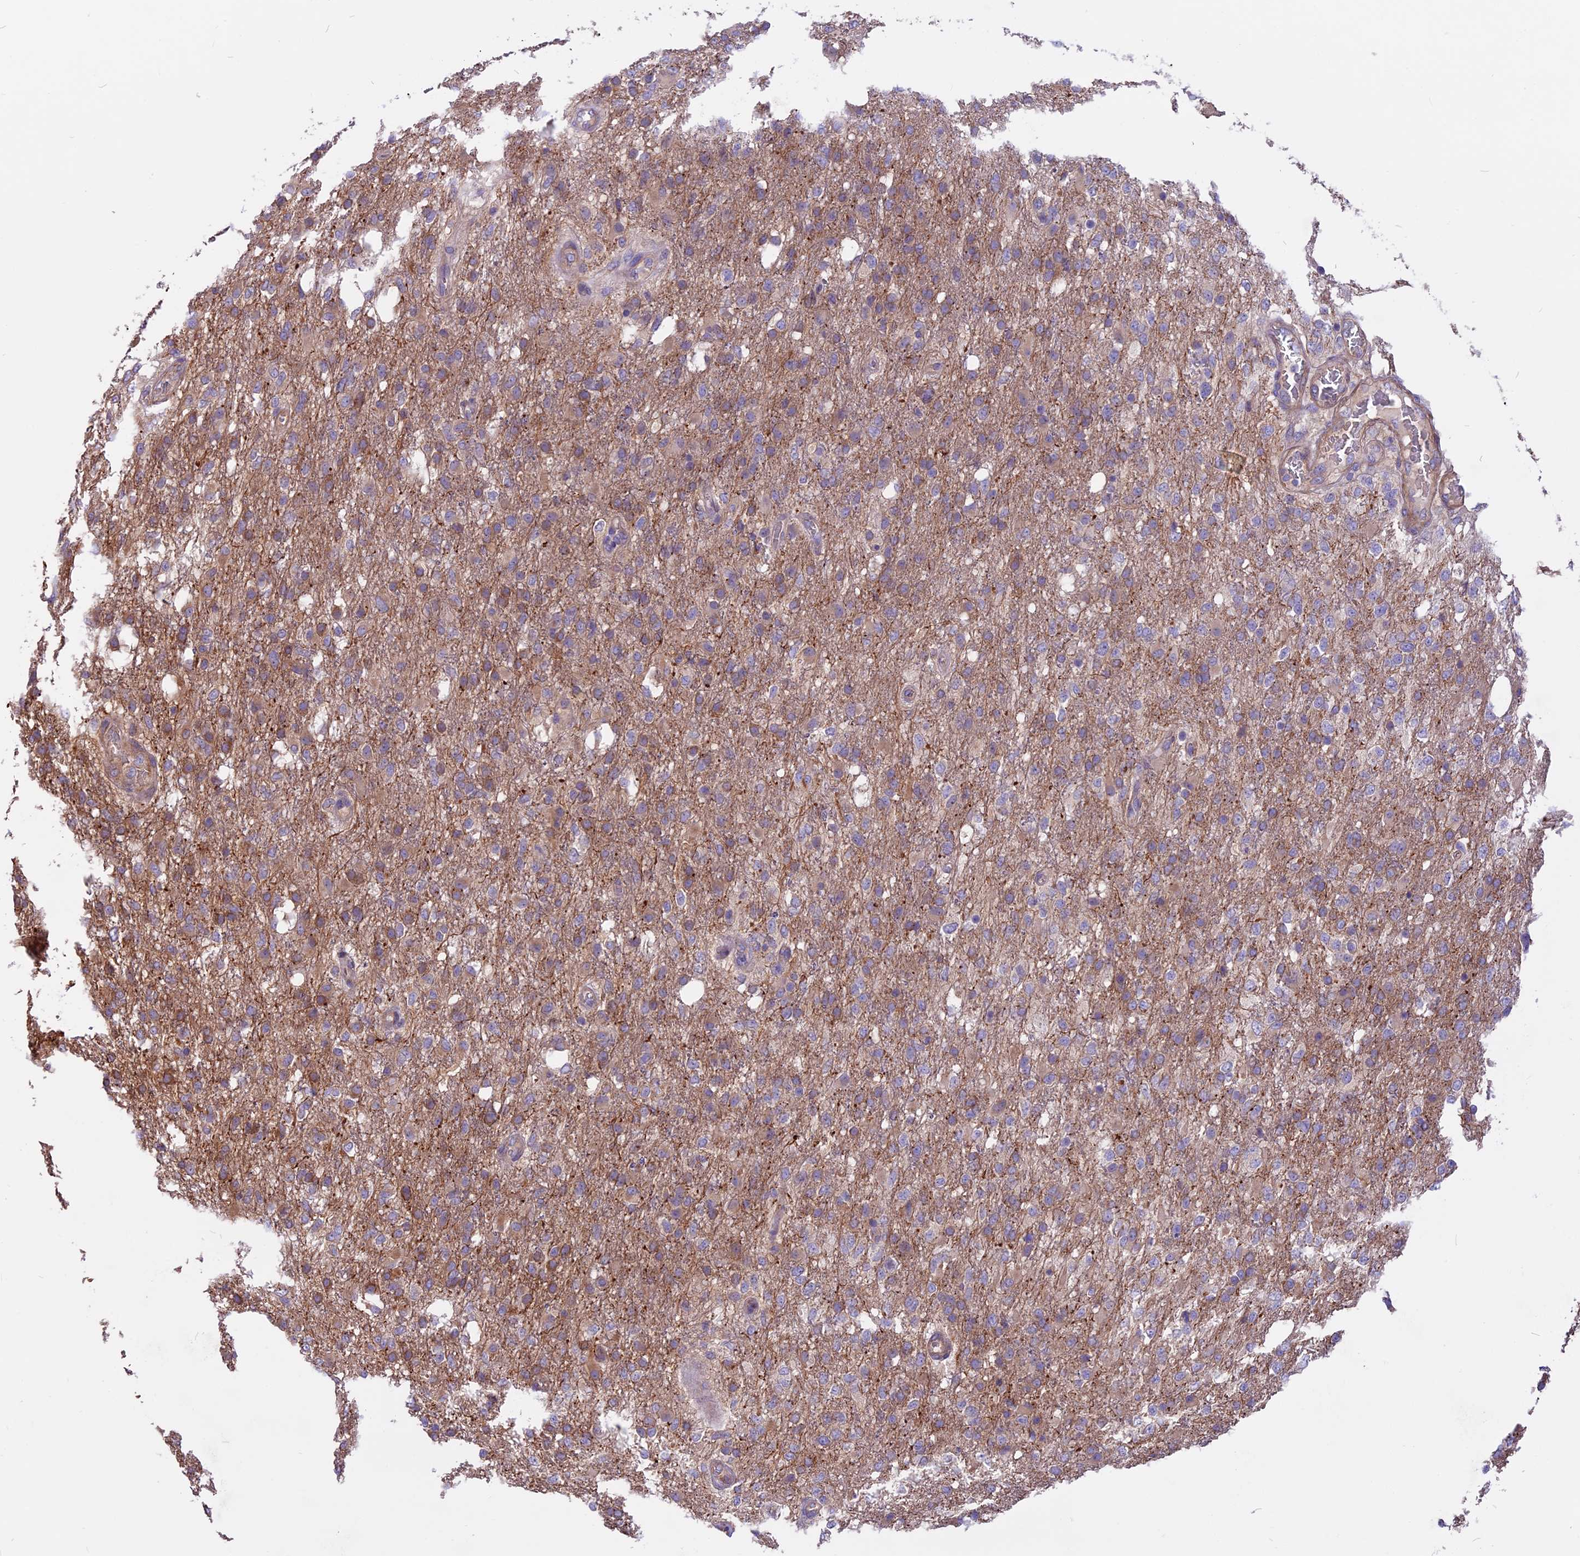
{"staining": {"intensity": "weak", "quantity": "<25%", "location": "cytoplasmic/membranous"}, "tissue": "glioma", "cell_type": "Tumor cells", "image_type": "cancer", "snomed": [{"axis": "morphology", "description": "Glioma, malignant, High grade"}, {"axis": "topography", "description": "Brain"}], "caption": "This is an IHC image of human glioma. There is no staining in tumor cells.", "gene": "ANO3", "patient": {"sex": "female", "age": 74}}